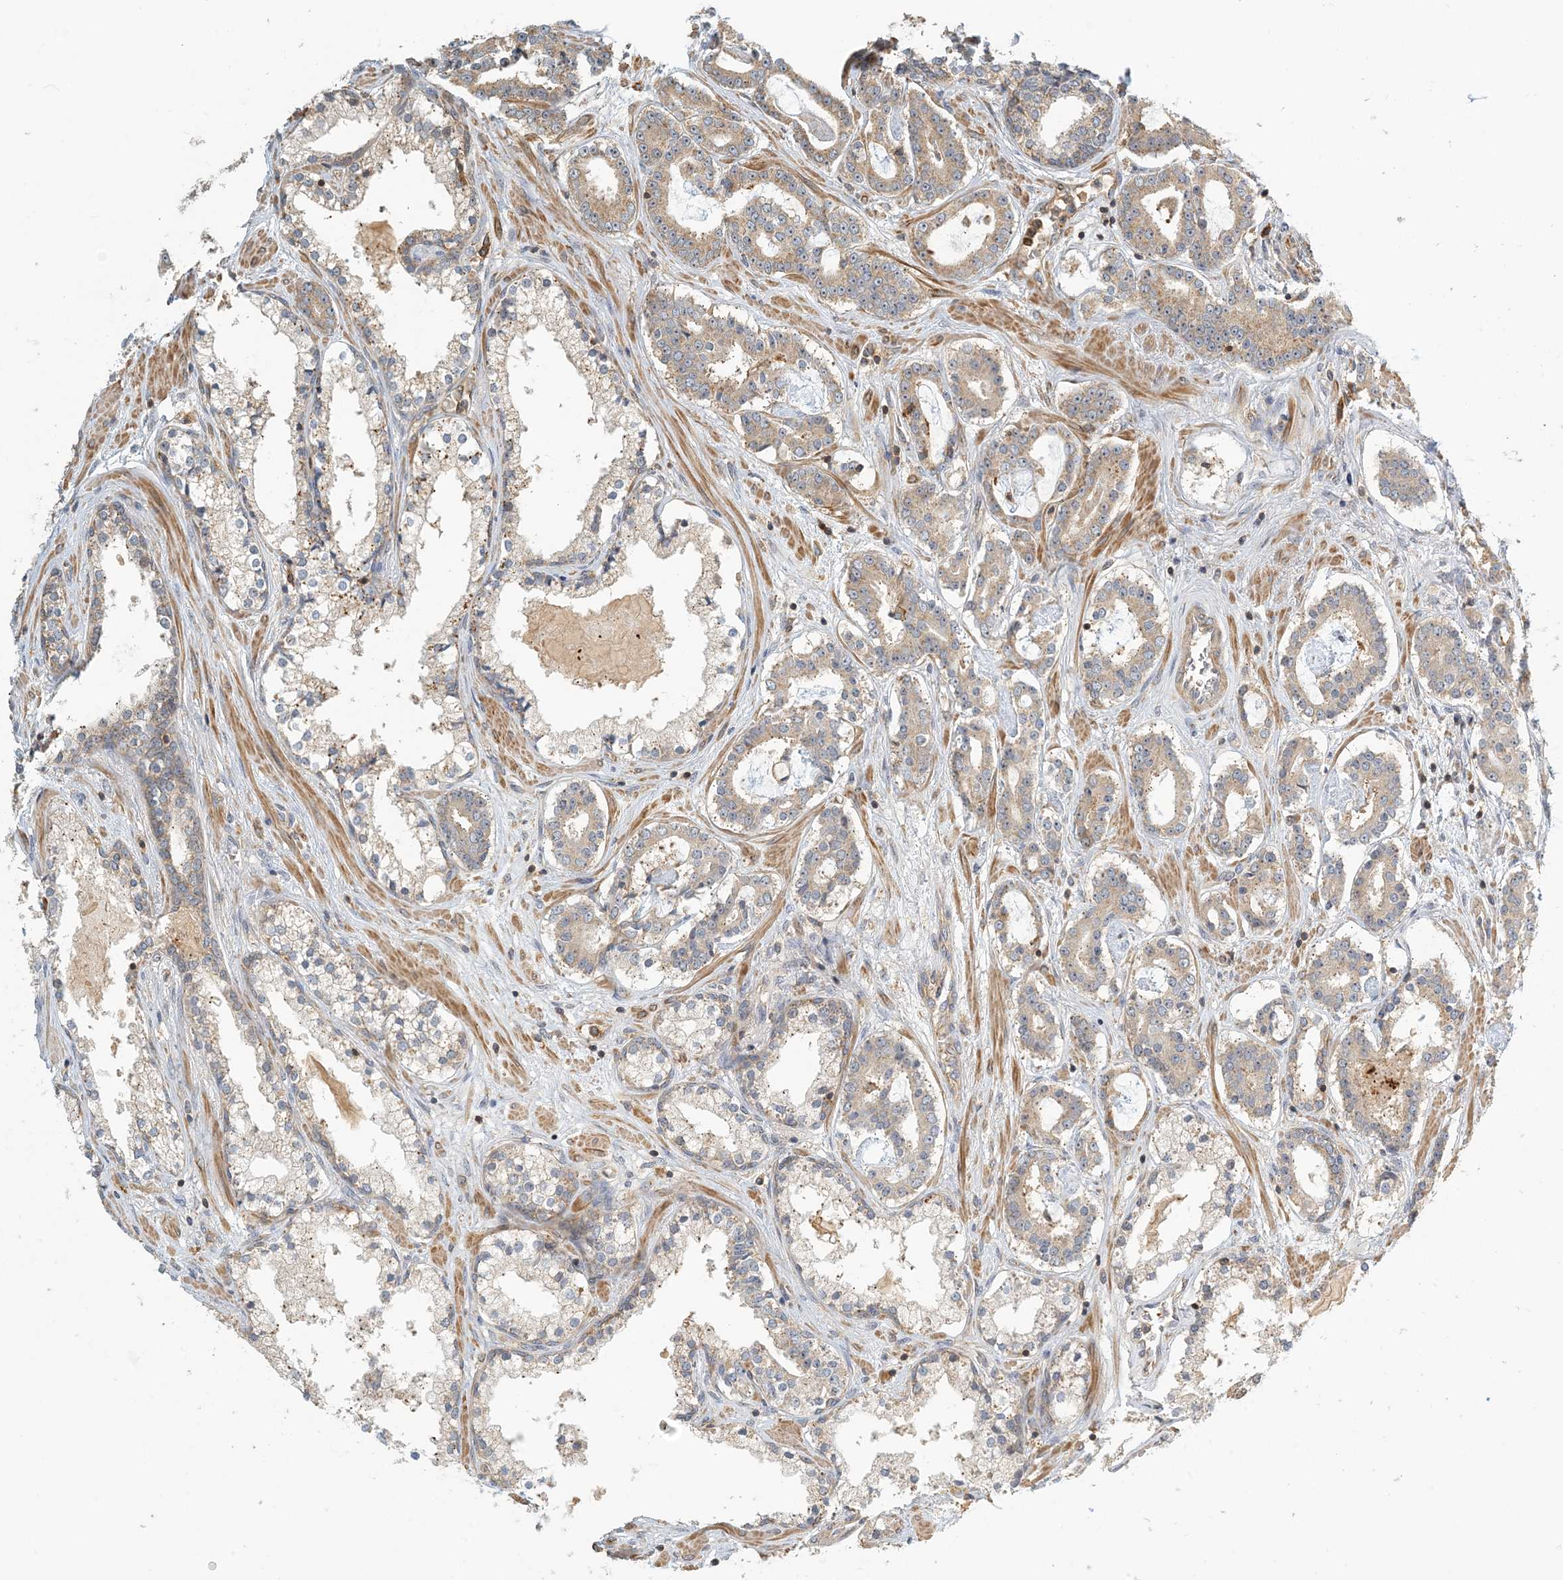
{"staining": {"intensity": "weak", "quantity": ">75%", "location": "cytoplasmic/membranous"}, "tissue": "prostate cancer", "cell_type": "Tumor cells", "image_type": "cancer", "snomed": [{"axis": "morphology", "description": "Adenocarcinoma, High grade"}, {"axis": "topography", "description": "Prostate"}], "caption": "High-power microscopy captured an immunohistochemistry (IHC) image of prostate cancer (high-grade adenocarcinoma), revealing weak cytoplasmic/membranous expression in approximately >75% of tumor cells.", "gene": "COLEC11", "patient": {"sex": "male", "age": 58}}